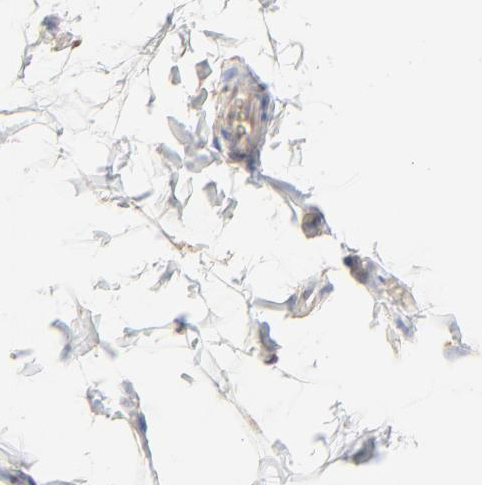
{"staining": {"intensity": "weak", "quantity": ">75%", "location": "cytoplasmic/membranous"}, "tissue": "adipose tissue", "cell_type": "Adipocytes", "image_type": "normal", "snomed": [{"axis": "morphology", "description": "Normal tissue, NOS"}, {"axis": "topography", "description": "Soft tissue"}], "caption": "Adipose tissue stained with DAB immunohistochemistry demonstrates low levels of weak cytoplasmic/membranous expression in about >75% of adipocytes. The staining is performed using DAB (3,3'-diaminobenzidine) brown chromogen to label protein expression. The nuclei are counter-stained blue using hematoxylin.", "gene": "CLTB", "patient": {"sex": "male", "age": 26}}